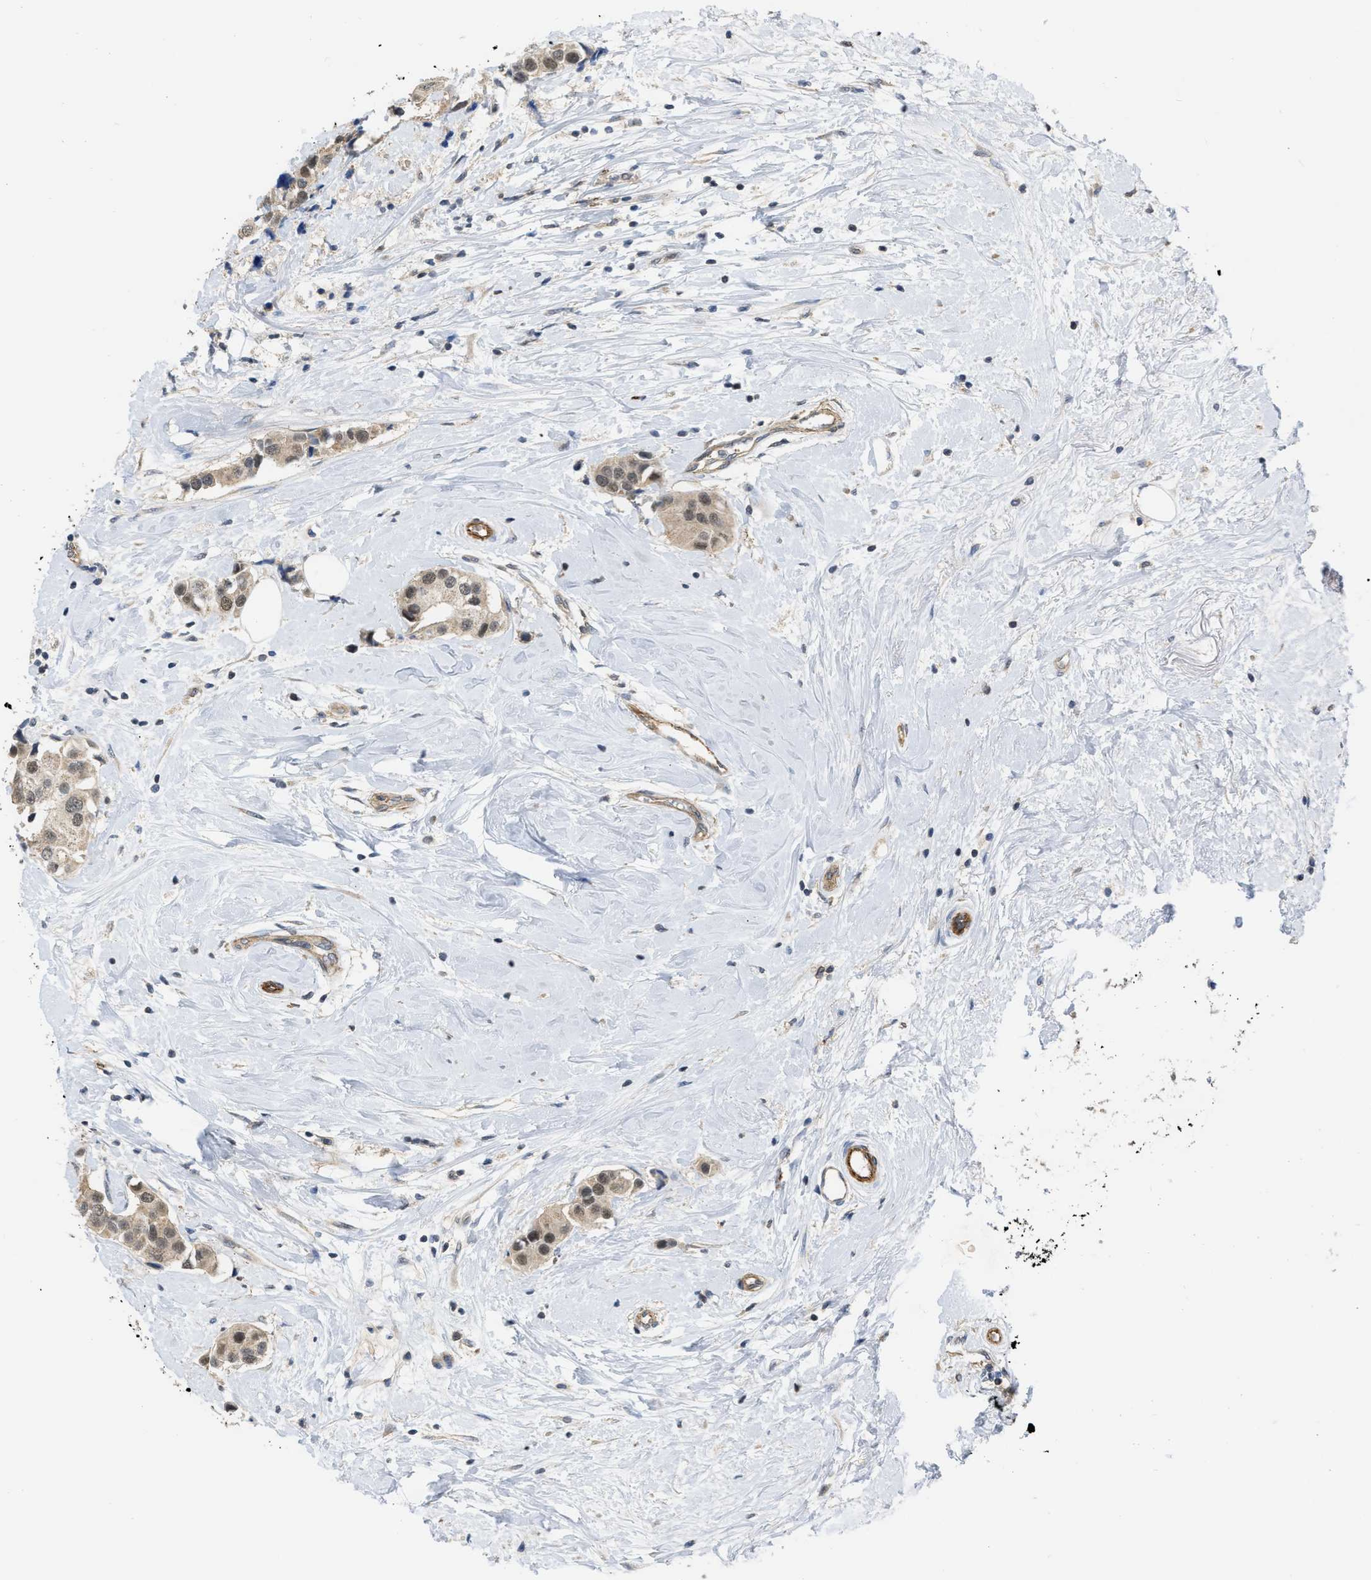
{"staining": {"intensity": "weak", "quantity": ">75%", "location": "cytoplasmic/membranous"}, "tissue": "breast cancer", "cell_type": "Tumor cells", "image_type": "cancer", "snomed": [{"axis": "morphology", "description": "Normal tissue, NOS"}, {"axis": "morphology", "description": "Duct carcinoma"}, {"axis": "topography", "description": "Breast"}], "caption": "Immunohistochemical staining of breast cancer reveals low levels of weak cytoplasmic/membranous positivity in approximately >75% of tumor cells.", "gene": "NAPEPLD", "patient": {"sex": "female", "age": 39}}